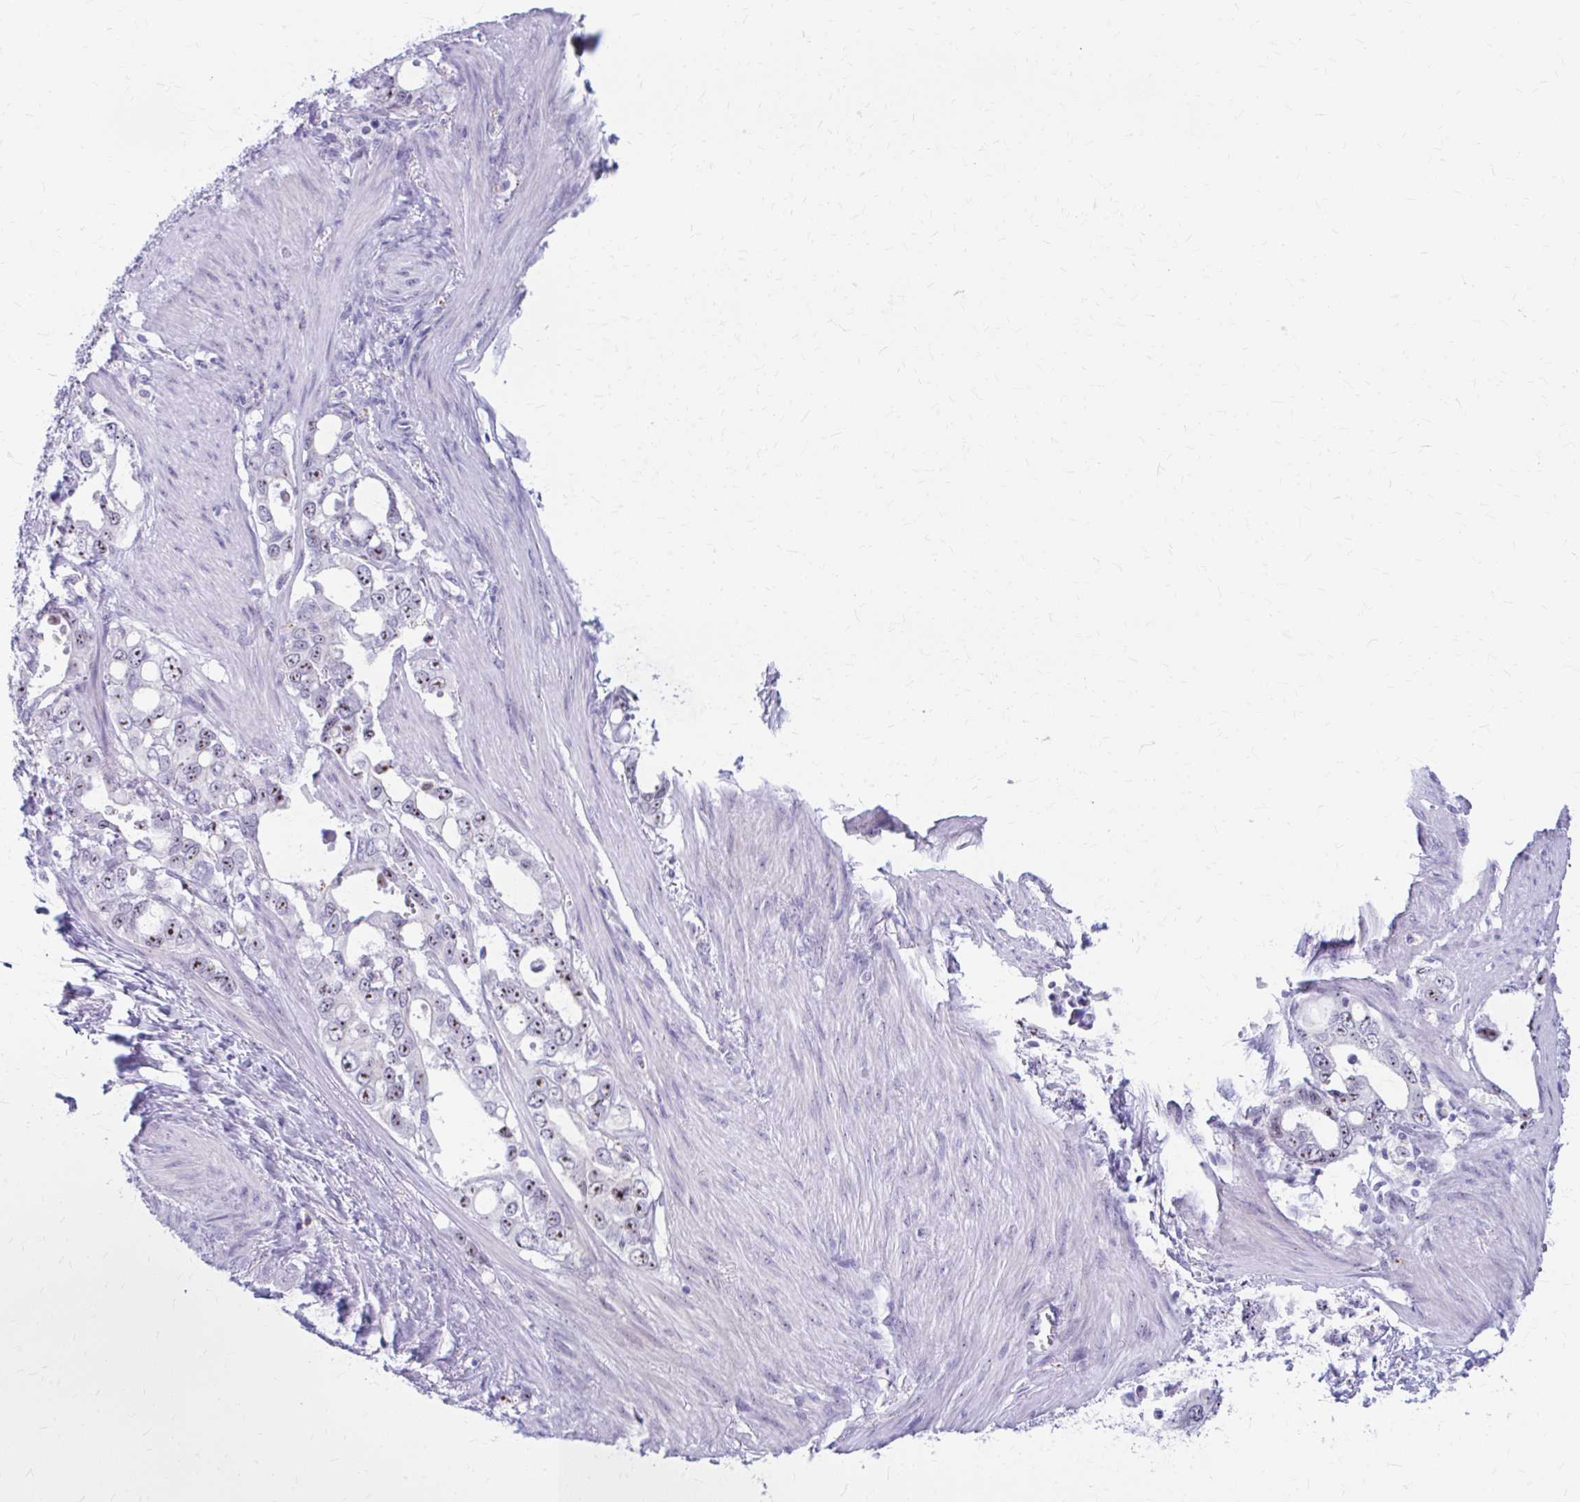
{"staining": {"intensity": "strong", "quantity": "<25%", "location": "nuclear"}, "tissue": "stomach cancer", "cell_type": "Tumor cells", "image_type": "cancer", "snomed": [{"axis": "morphology", "description": "Adenocarcinoma, NOS"}, {"axis": "topography", "description": "Stomach, upper"}], "caption": "High-magnification brightfield microscopy of adenocarcinoma (stomach) stained with DAB (brown) and counterstained with hematoxylin (blue). tumor cells exhibit strong nuclear positivity is seen in approximately<25% of cells. The protein is stained brown, and the nuclei are stained in blue (DAB (3,3'-diaminobenzidine) IHC with brightfield microscopy, high magnification).", "gene": "FTSJ3", "patient": {"sex": "male", "age": 74}}